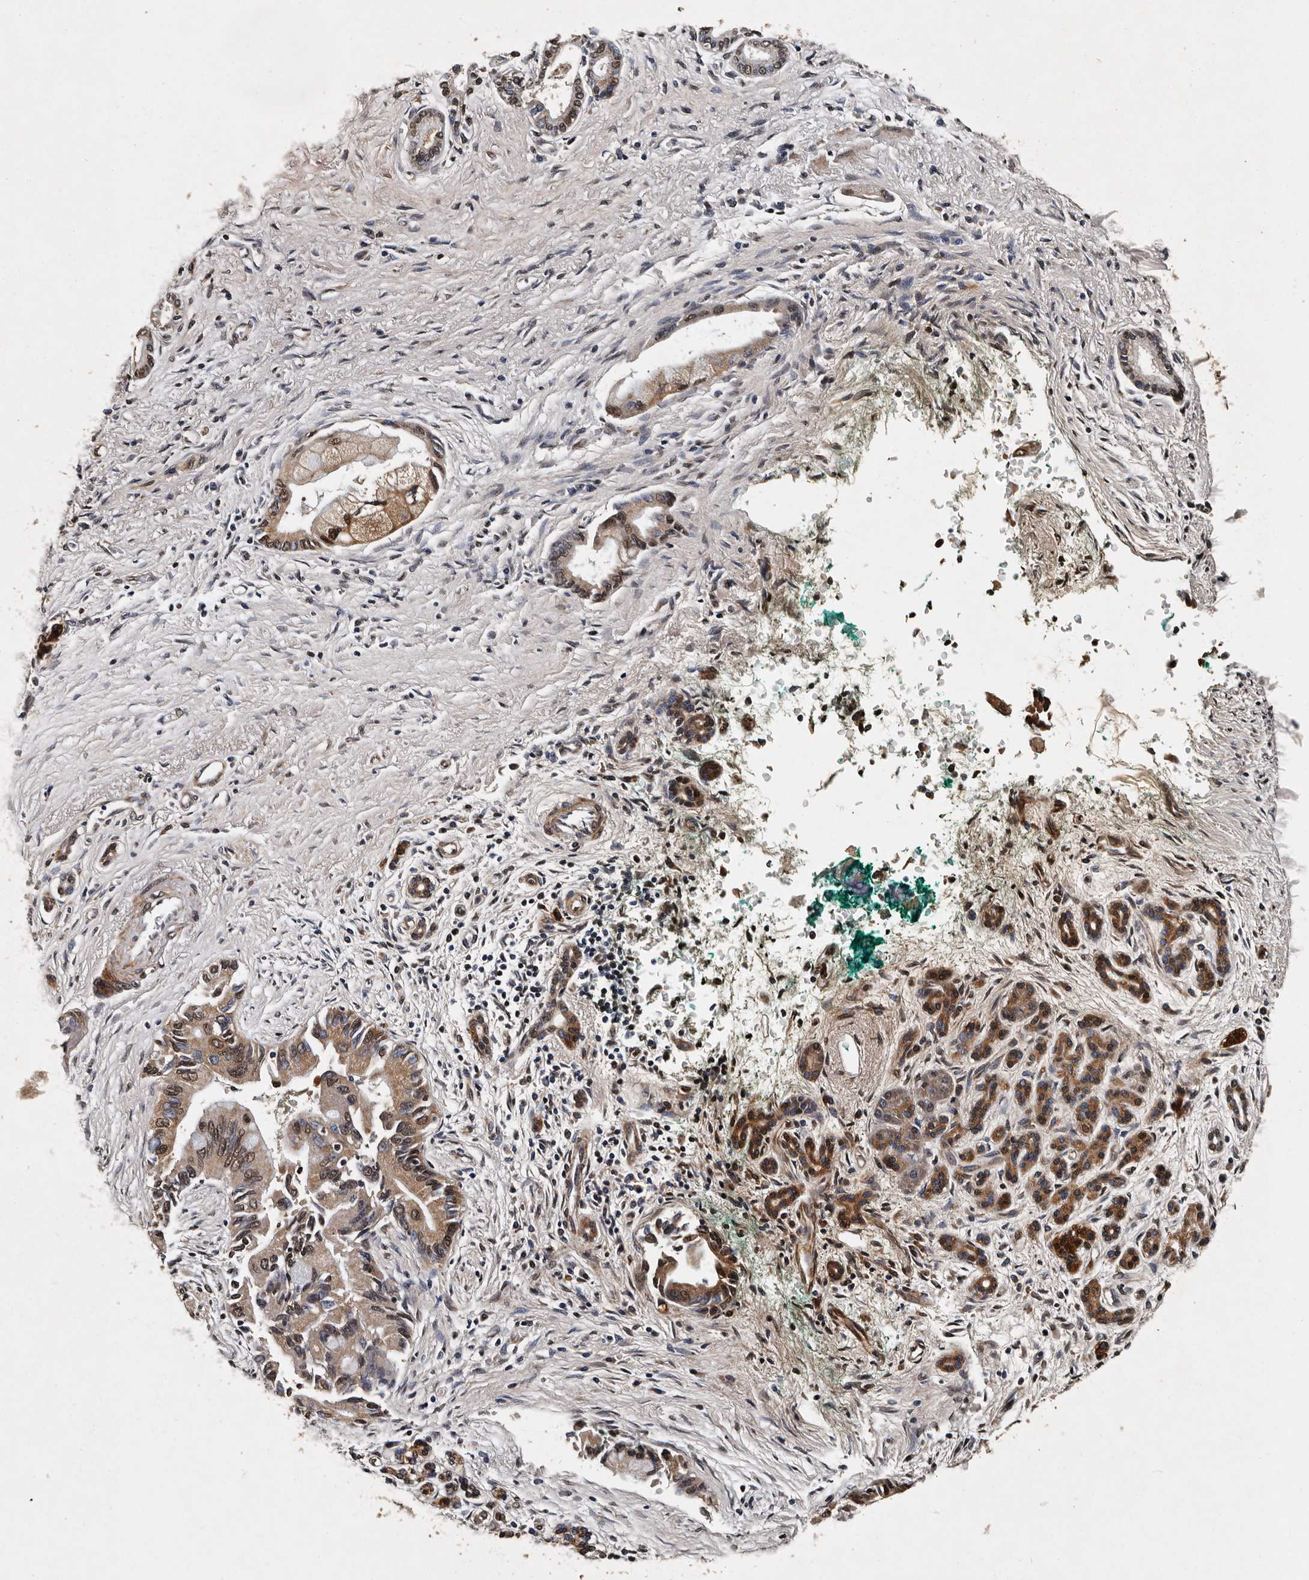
{"staining": {"intensity": "moderate", "quantity": ">75%", "location": "cytoplasmic/membranous,nuclear"}, "tissue": "pancreatic cancer", "cell_type": "Tumor cells", "image_type": "cancer", "snomed": [{"axis": "morphology", "description": "Adenocarcinoma, NOS"}, {"axis": "topography", "description": "Pancreas"}], "caption": "Pancreatic cancer (adenocarcinoma) tissue reveals moderate cytoplasmic/membranous and nuclear expression in about >75% of tumor cells, visualized by immunohistochemistry. Using DAB (brown) and hematoxylin (blue) stains, captured at high magnification using brightfield microscopy.", "gene": "CPNE3", "patient": {"sex": "male", "age": 78}}